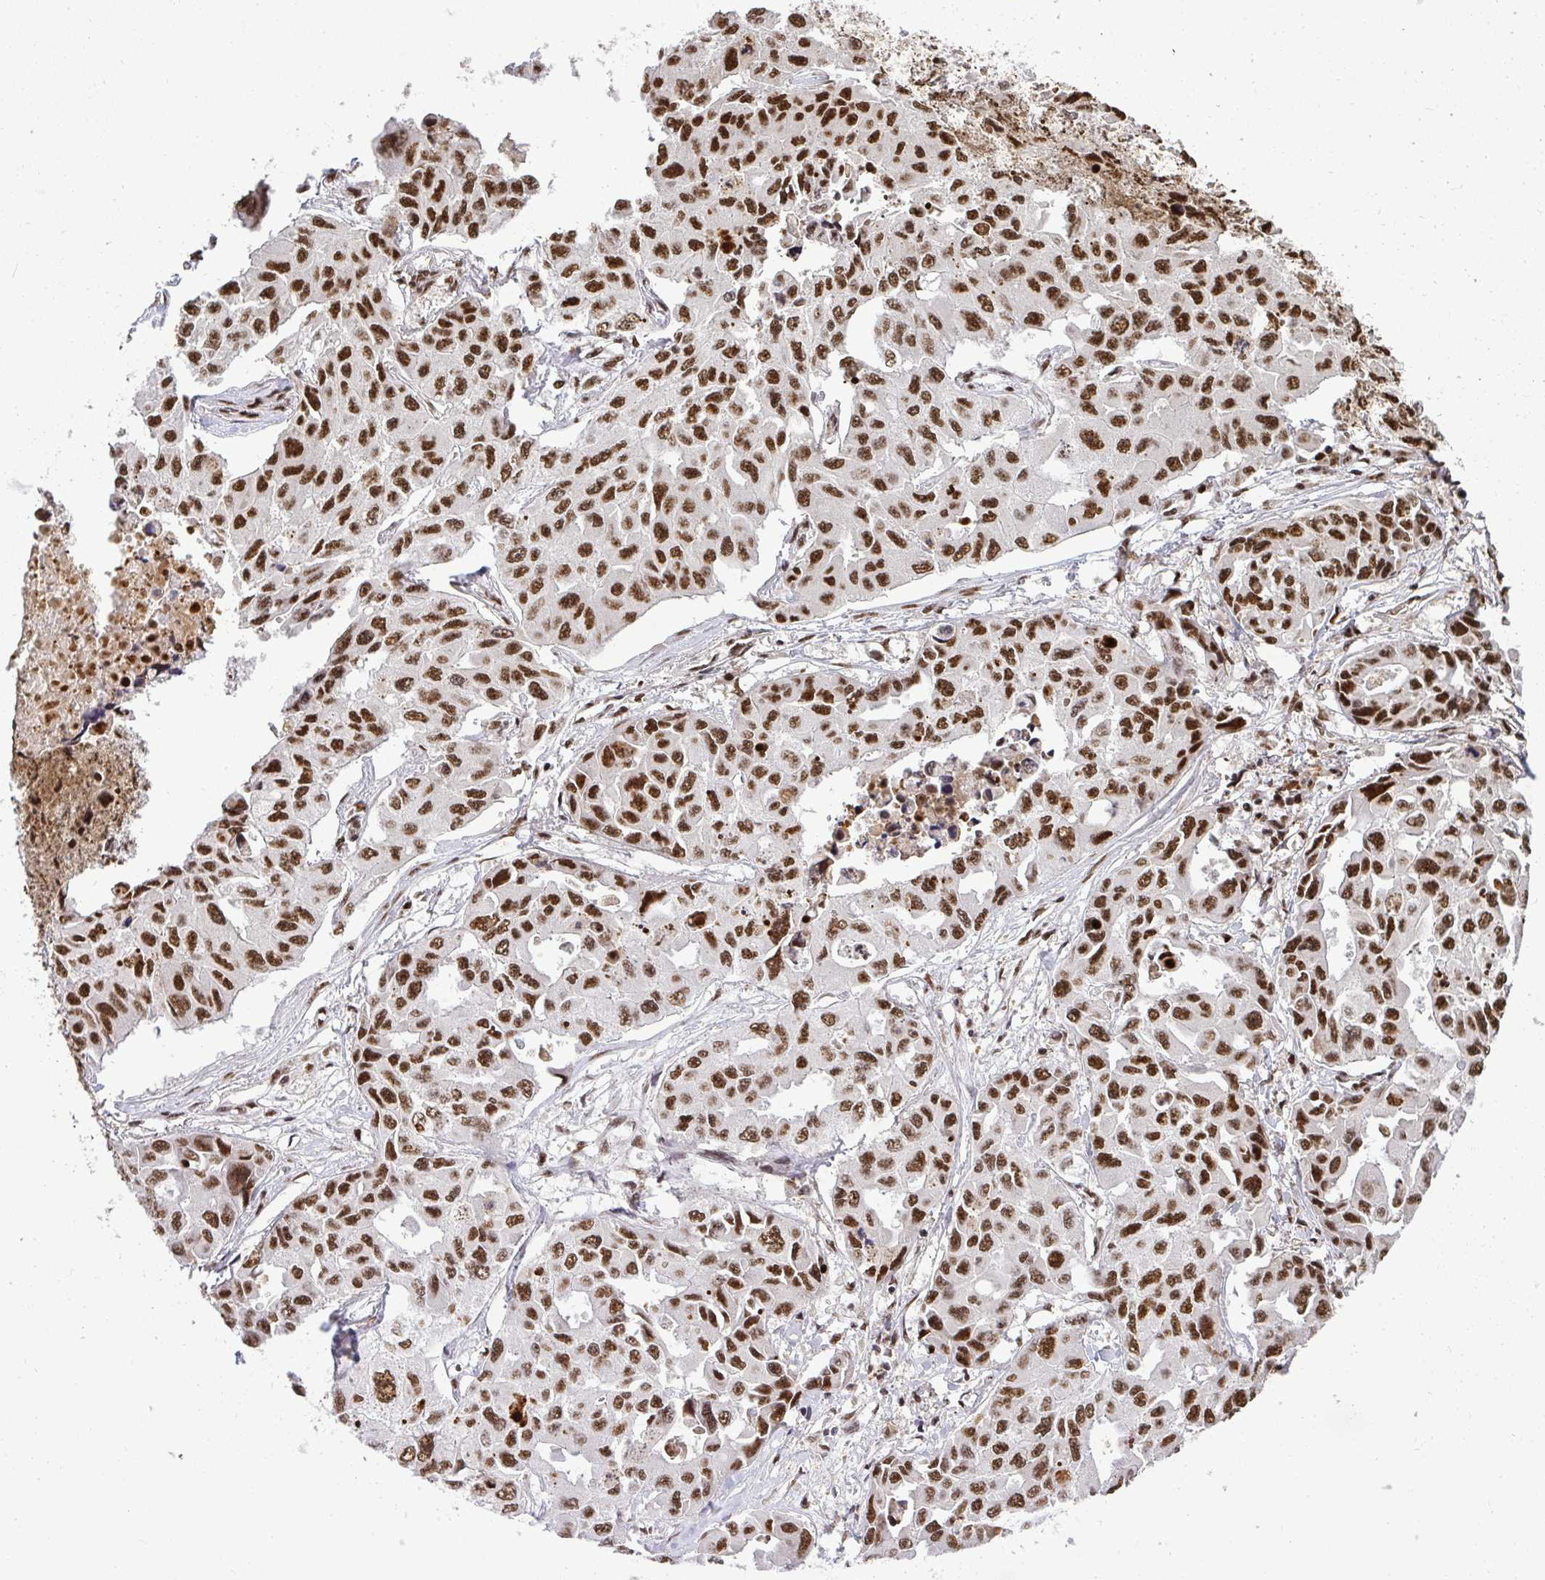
{"staining": {"intensity": "strong", "quantity": ">75%", "location": "nuclear"}, "tissue": "lung cancer", "cell_type": "Tumor cells", "image_type": "cancer", "snomed": [{"axis": "morphology", "description": "Adenocarcinoma, NOS"}, {"axis": "topography", "description": "Lung"}], "caption": "Immunohistochemical staining of human lung cancer (adenocarcinoma) shows strong nuclear protein staining in about >75% of tumor cells.", "gene": "U2AF1", "patient": {"sex": "male", "age": 64}}